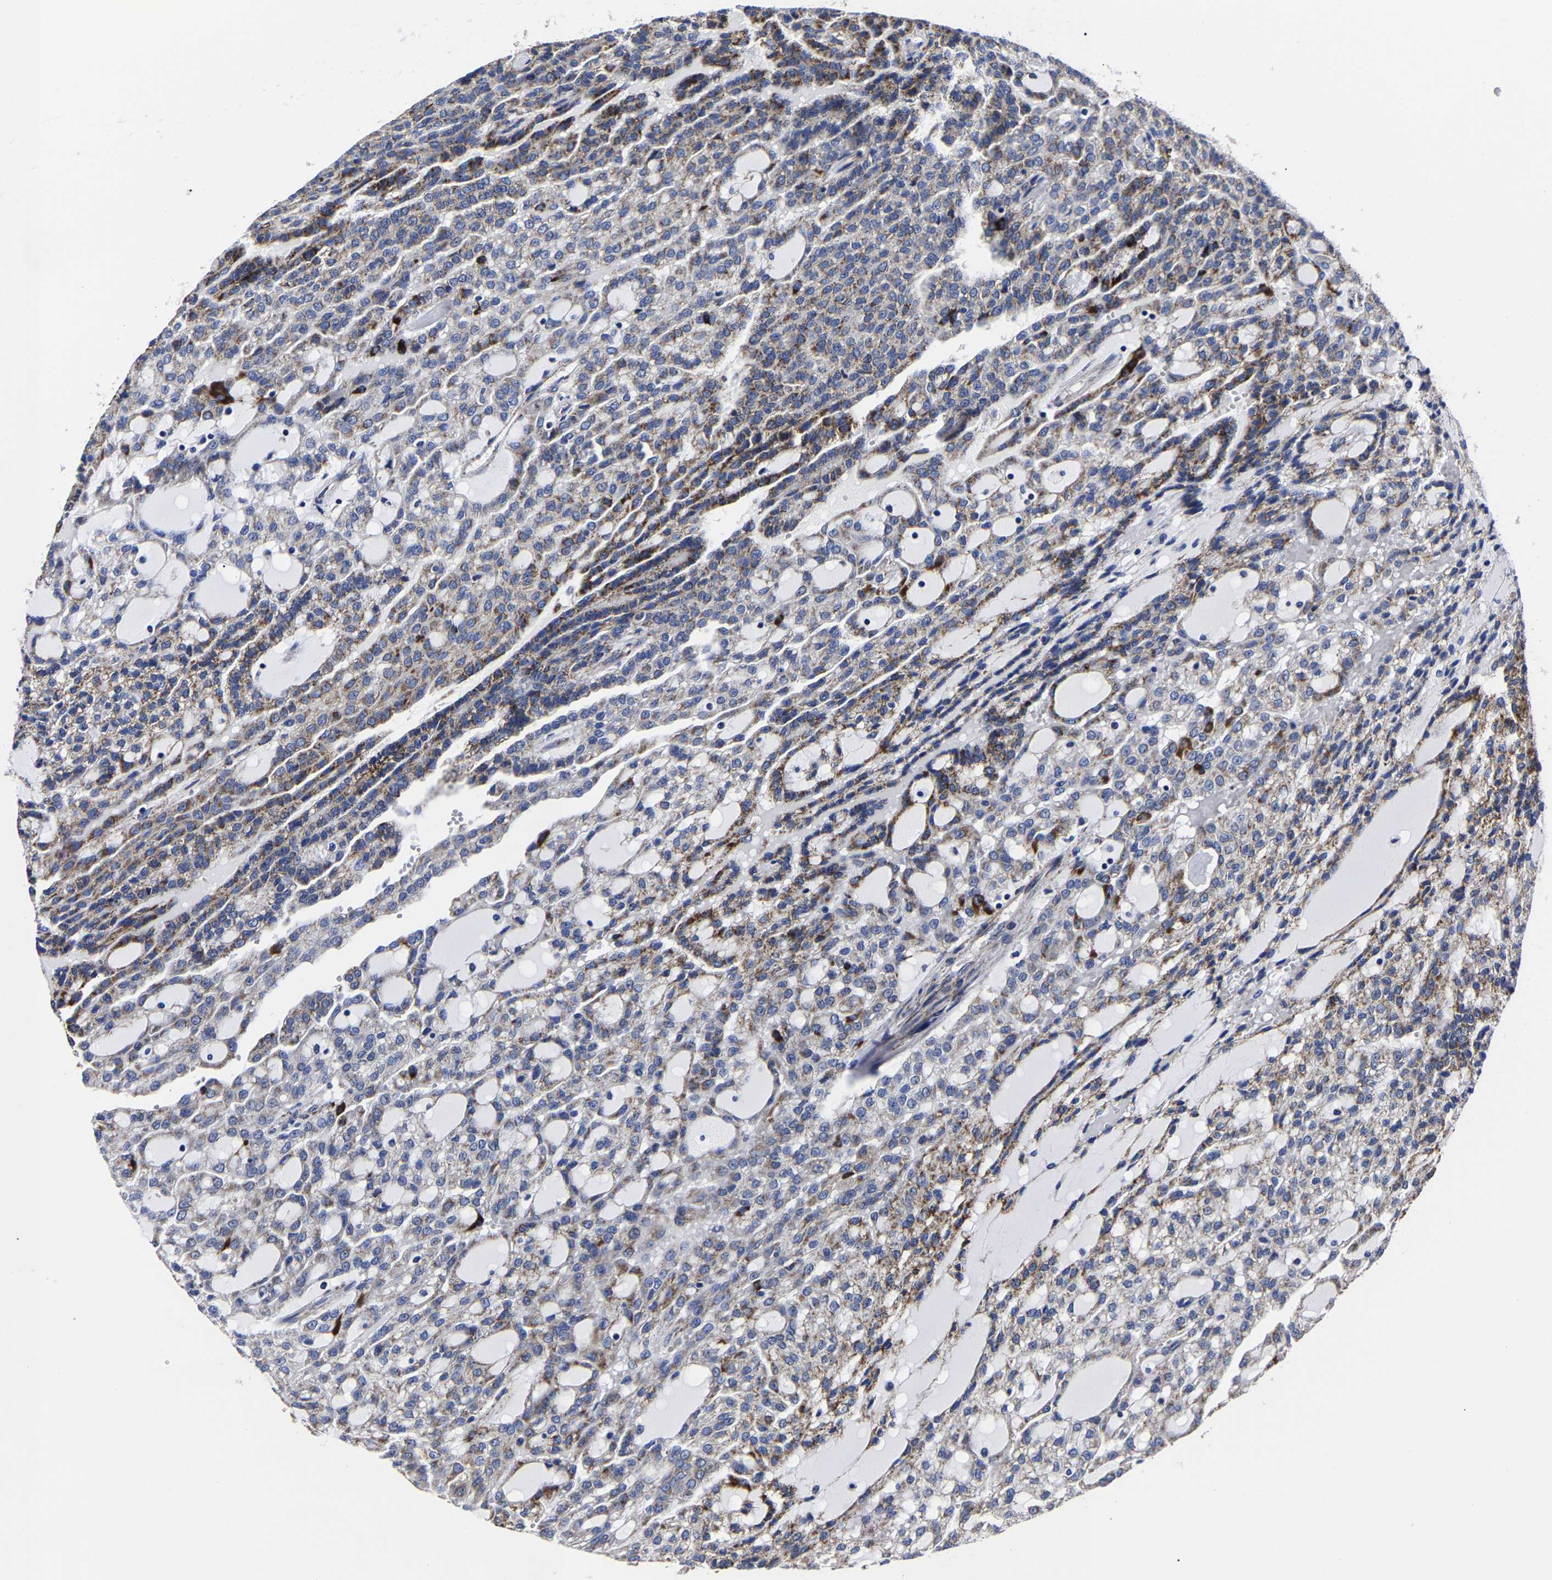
{"staining": {"intensity": "moderate", "quantity": "25%-75%", "location": "cytoplasmic/membranous"}, "tissue": "renal cancer", "cell_type": "Tumor cells", "image_type": "cancer", "snomed": [{"axis": "morphology", "description": "Adenocarcinoma, NOS"}, {"axis": "topography", "description": "Kidney"}], "caption": "Immunohistochemical staining of renal cancer shows moderate cytoplasmic/membranous protein positivity in approximately 25%-75% of tumor cells.", "gene": "AASS", "patient": {"sex": "male", "age": 63}}